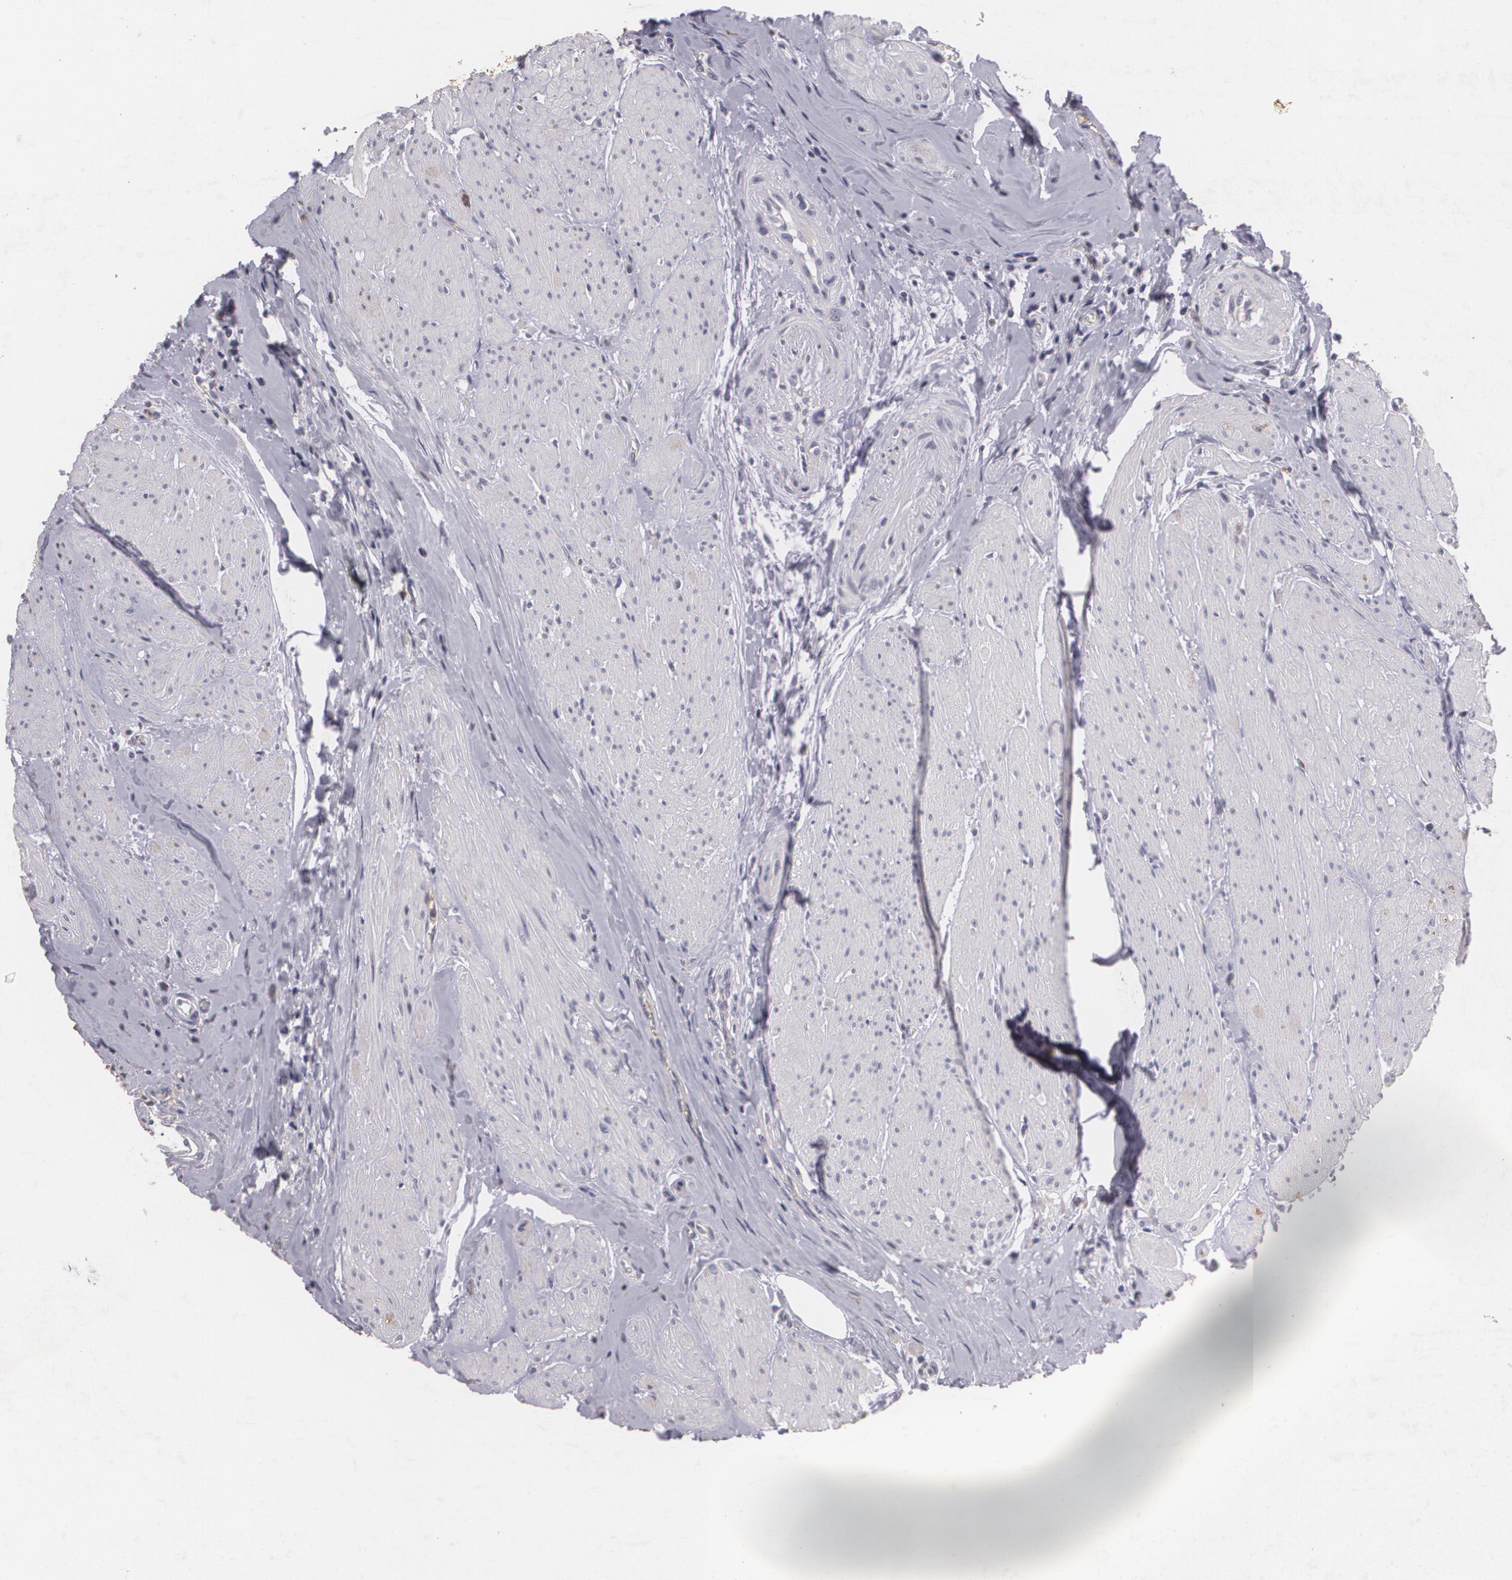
{"staining": {"intensity": "negative", "quantity": "none", "location": "none"}, "tissue": "urothelial cancer", "cell_type": "Tumor cells", "image_type": "cancer", "snomed": [{"axis": "morphology", "description": "Urothelial carcinoma, High grade"}, {"axis": "topography", "description": "Urinary bladder"}], "caption": "Immunohistochemical staining of human urothelial cancer exhibits no significant positivity in tumor cells.", "gene": "KCNA4", "patient": {"sex": "male", "age": 66}}